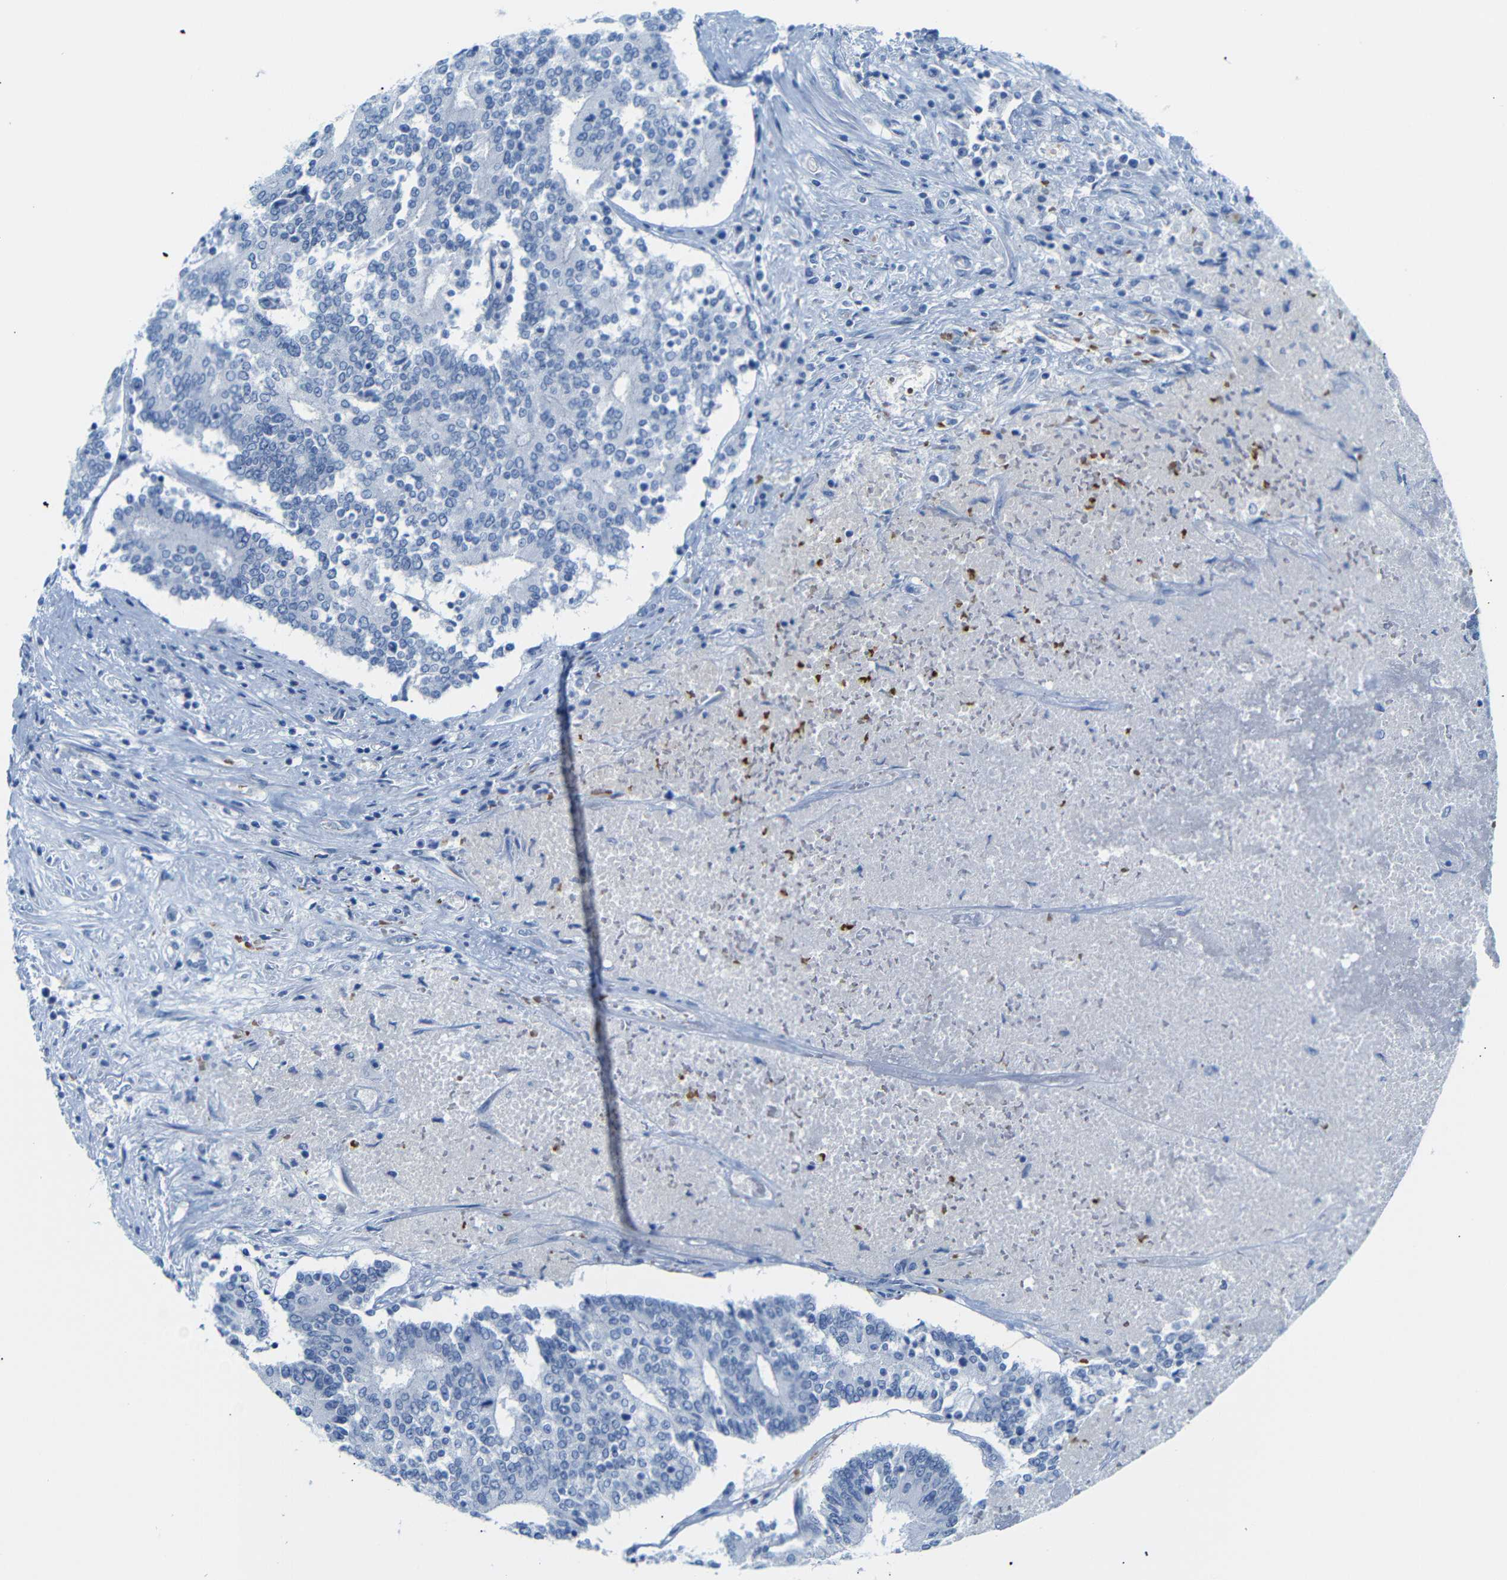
{"staining": {"intensity": "negative", "quantity": "none", "location": "none"}, "tissue": "prostate cancer", "cell_type": "Tumor cells", "image_type": "cancer", "snomed": [{"axis": "morphology", "description": "Normal tissue, NOS"}, {"axis": "morphology", "description": "Adenocarcinoma, High grade"}, {"axis": "topography", "description": "Prostate"}, {"axis": "topography", "description": "Seminal veicle"}], "caption": "This is an immunohistochemistry (IHC) image of adenocarcinoma (high-grade) (prostate). There is no expression in tumor cells.", "gene": "ERVMER34-1", "patient": {"sex": "male", "age": 55}}